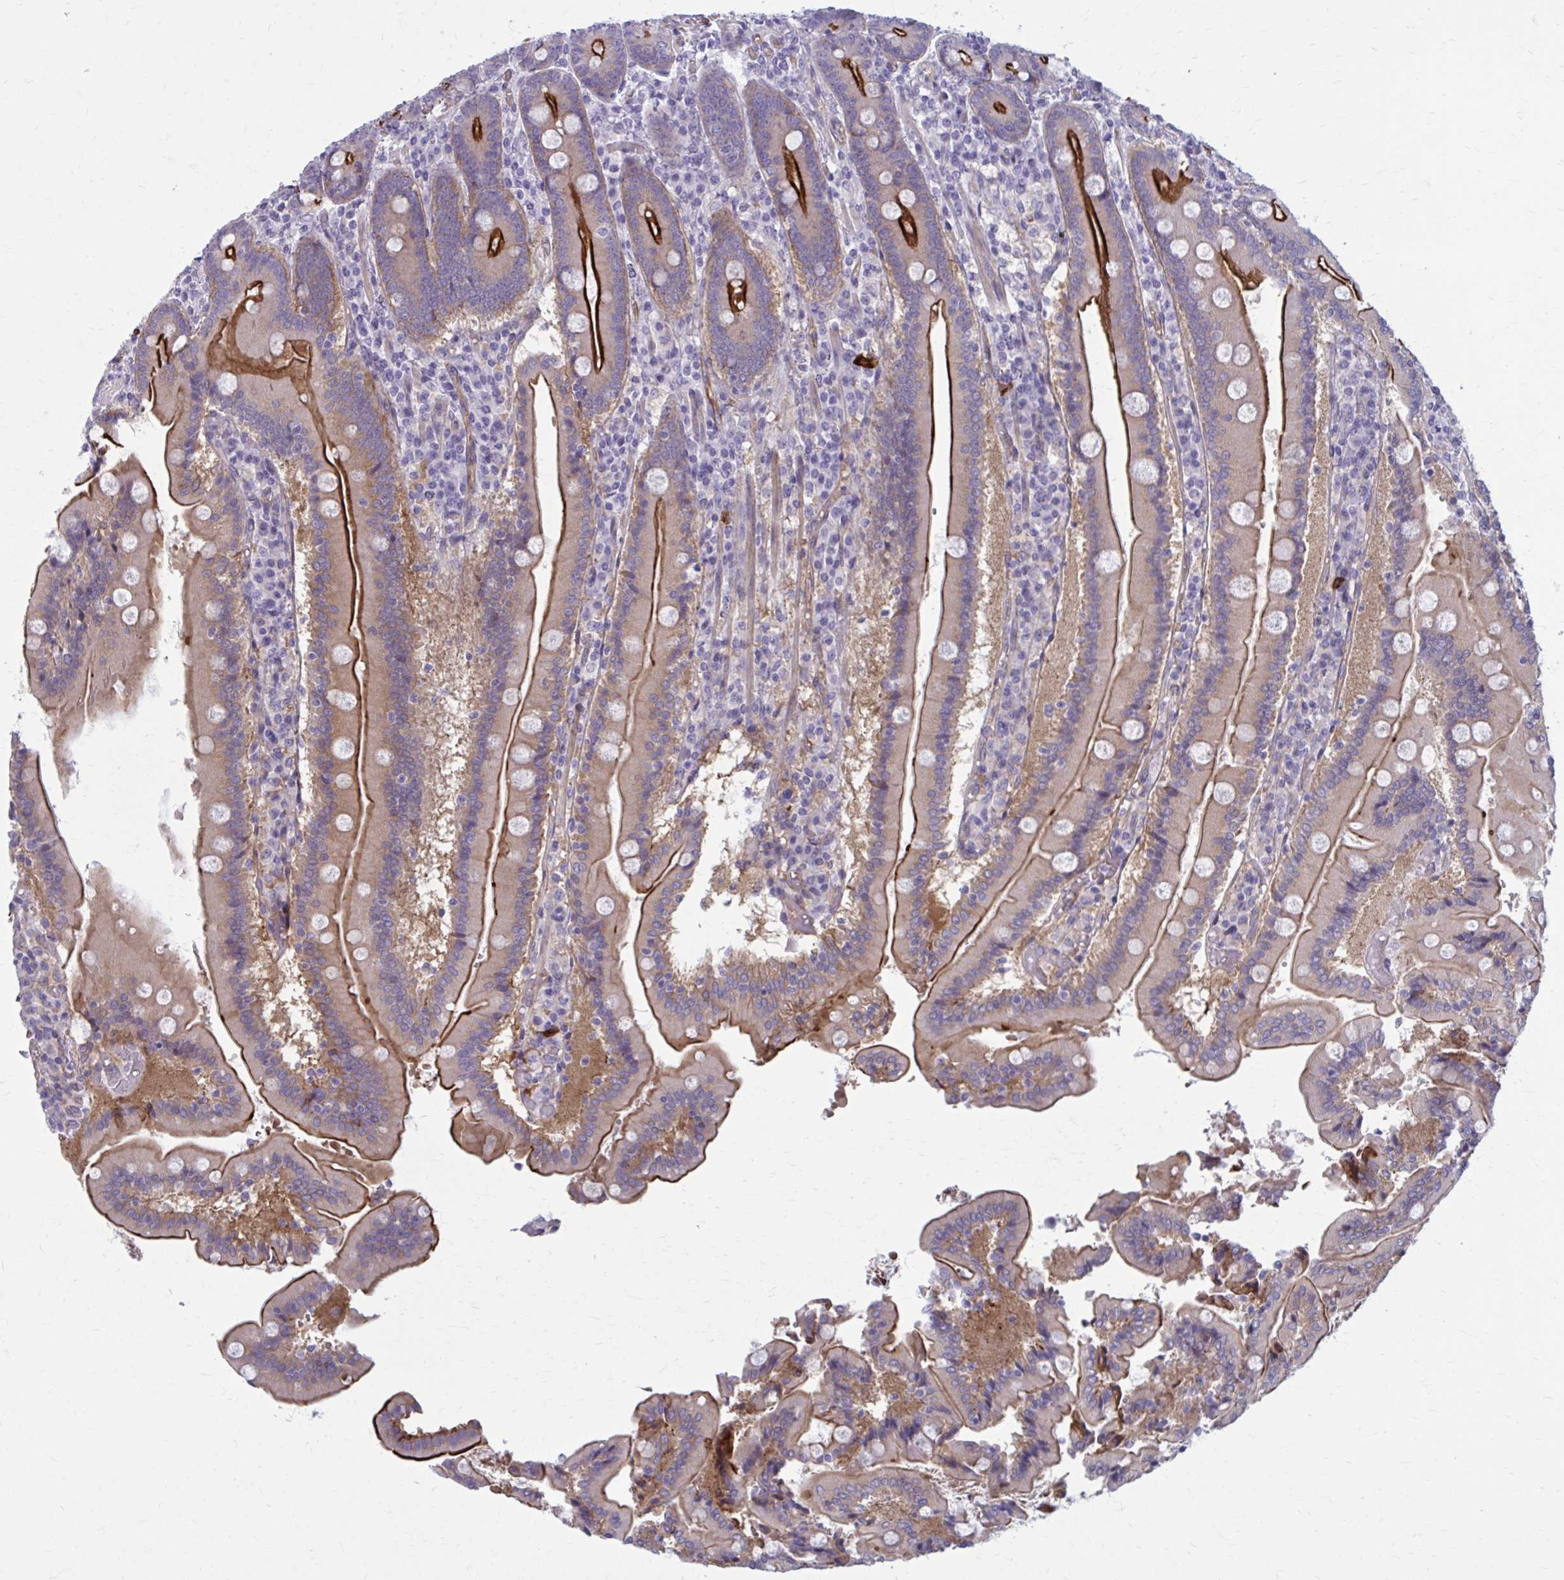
{"staining": {"intensity": "strong", "quantity": ">75%", "location": "cytoplasmic/membranous"}, "tissue": "duodenum", "cell_type": "Glandular cells", "image_type": "normal", "snomed": [{"axis": "morphology", "description": "Normal tissue, NOS"}, {"axis": "topography", "description": "Duodenum"}], "caption": "Immunohistochemical staining of benign human duodenum shows strong cytoplasmic/membranous protein positivity in approximately >75% of glandular cells.", "gene": "ZDHHC7", "patient": {"sex": "female", "age": 62}}